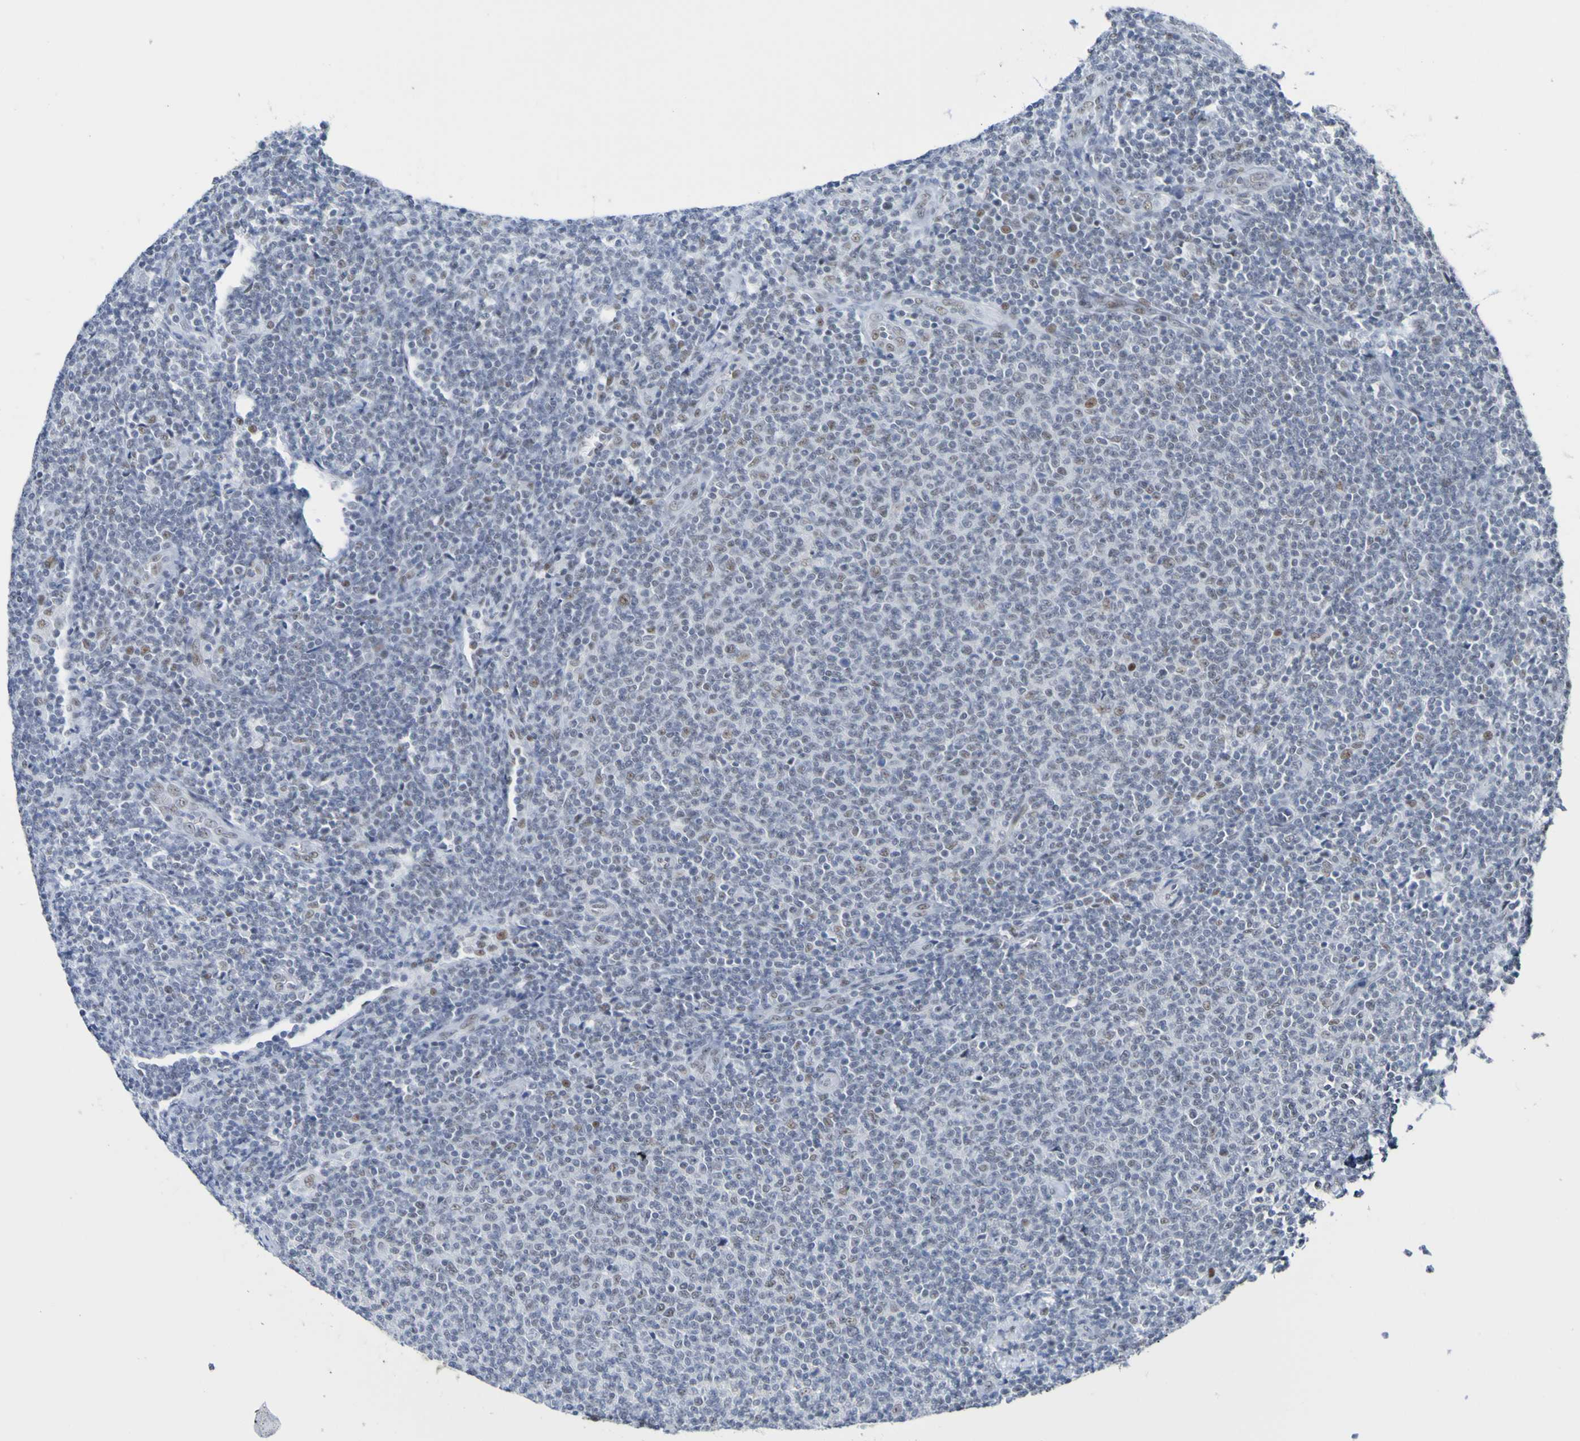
{"staining": {"intensity": "moderate", "quantity": "<25%", "location": "nuclear"}, "tissue": "lymphoma", "cell_type": "Tumor cells", "image_type": "cancer", "snomed": [{"axis": "morphology", "description": "Malignant lymphoma, non-Hodgkin's type, Low grade"}, {"axis": "topography", "description": "Lymph node"}], "caption": "Immunohistochemistry (IHC) staining of malignant lymphoma, non-Hodgkin's type (low-grade), which reveals low levels of moderate nuclear positivity in about <25% of tumor cells indicating moderate nuclear protein expression. The staining was performed using DAB (3,3'-diaminobenzidine) (brown) for protein detection and nuclei were counterstained in hematoxylin (blue).", "gene": "CDC5L", "patient": {"sex": "male", "age": 66}}